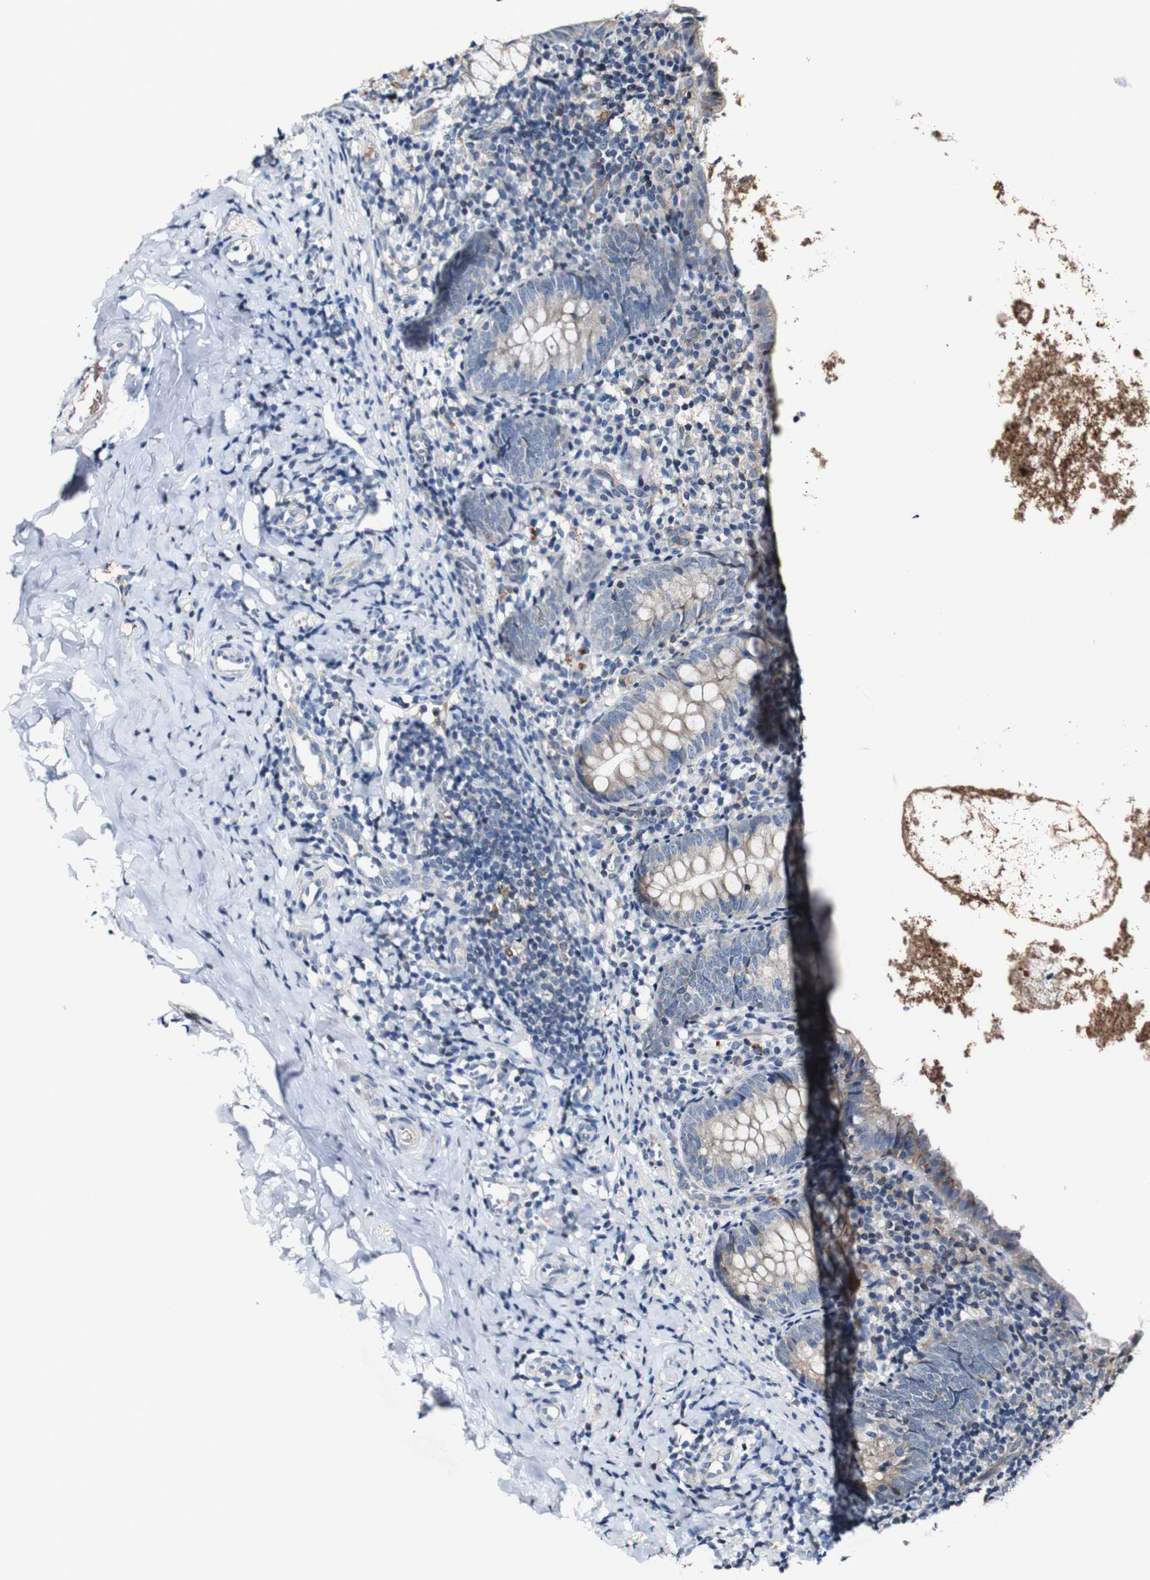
{"staining": {"intensity": "weak", "quantity": "25%-75%", "location": "cytoplasmic/membranous"}, "tissue": "appendix", "cell_type": "Glandular cells", "image_type": "normal", "snomed": [{"axis": "morphology", "description": "Normal tissue, NOS"}, {"axis": "topography", "description": "Appendix"}], "caption": "Protein staining demonstrates weak cytoplasmic/membranous staining in about 25%-75% of glandular cells in normal appendix. The protein of interest is stained brown, and the nuclei are stained in blue (DAB (3,3'-diaminobenzidine) IHC with brightfield microscopy, high magnification).", "gene": "GRAMD1A", "patient": {"sex": "female", "age": 10}}